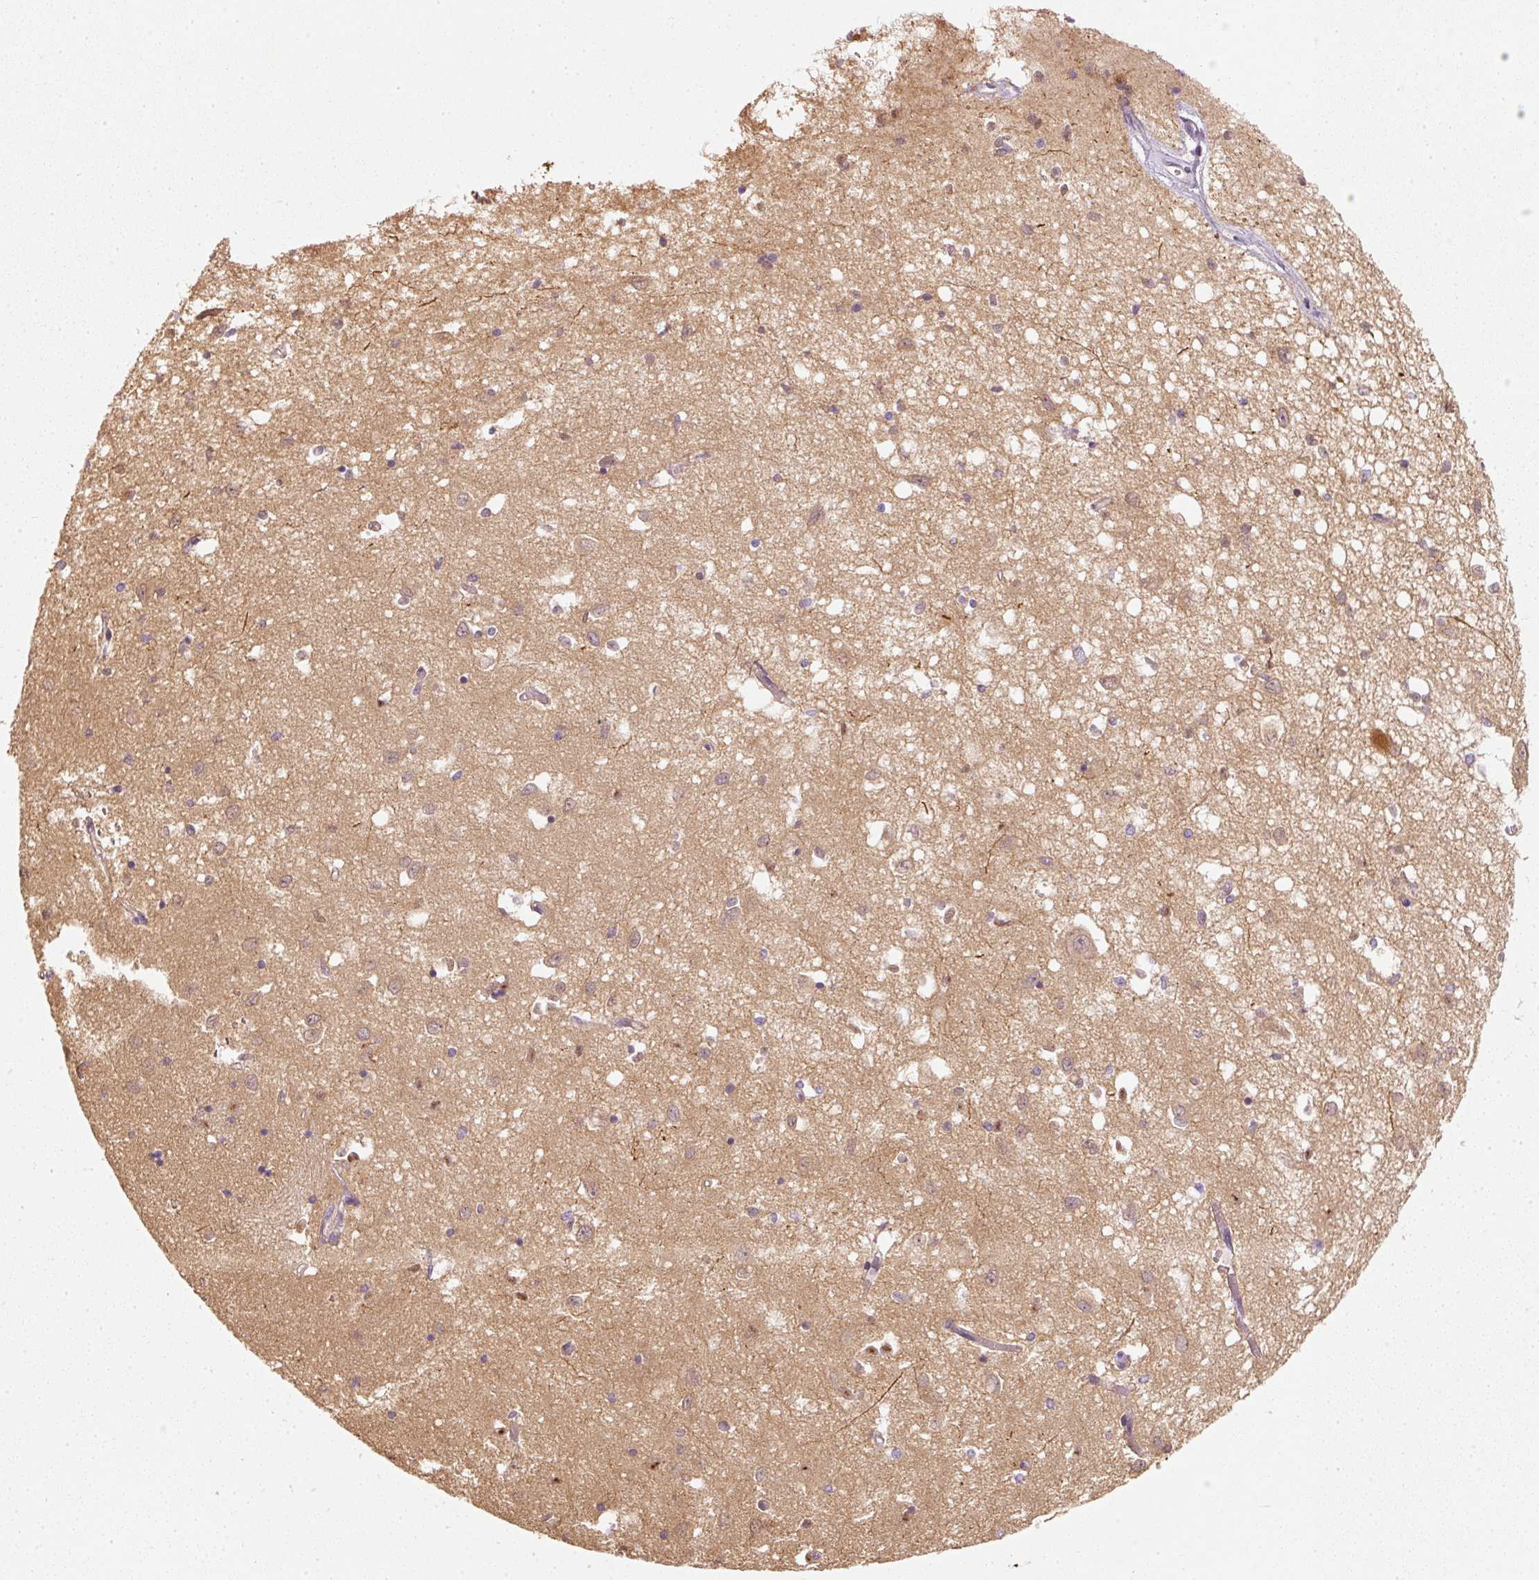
{"staining": {"intensity": "weak", "quantity": "<25%", "location": "cytoplasmic/membranous"}, "tissue": "caudate", "cell_type": "Glial cells", "image_type": "normal", "snomed": [{"axis": "morphology", "description": "Normal tissue, NOS"}, {"axis": "topography", "description": "Lateral ventricle wall"}], "caption": "Protein analysis of unremarkable caudate reveals no significant expression in glial cells.", "gene": "RGL2", "patient": {"sex": "male", "age": 70}}